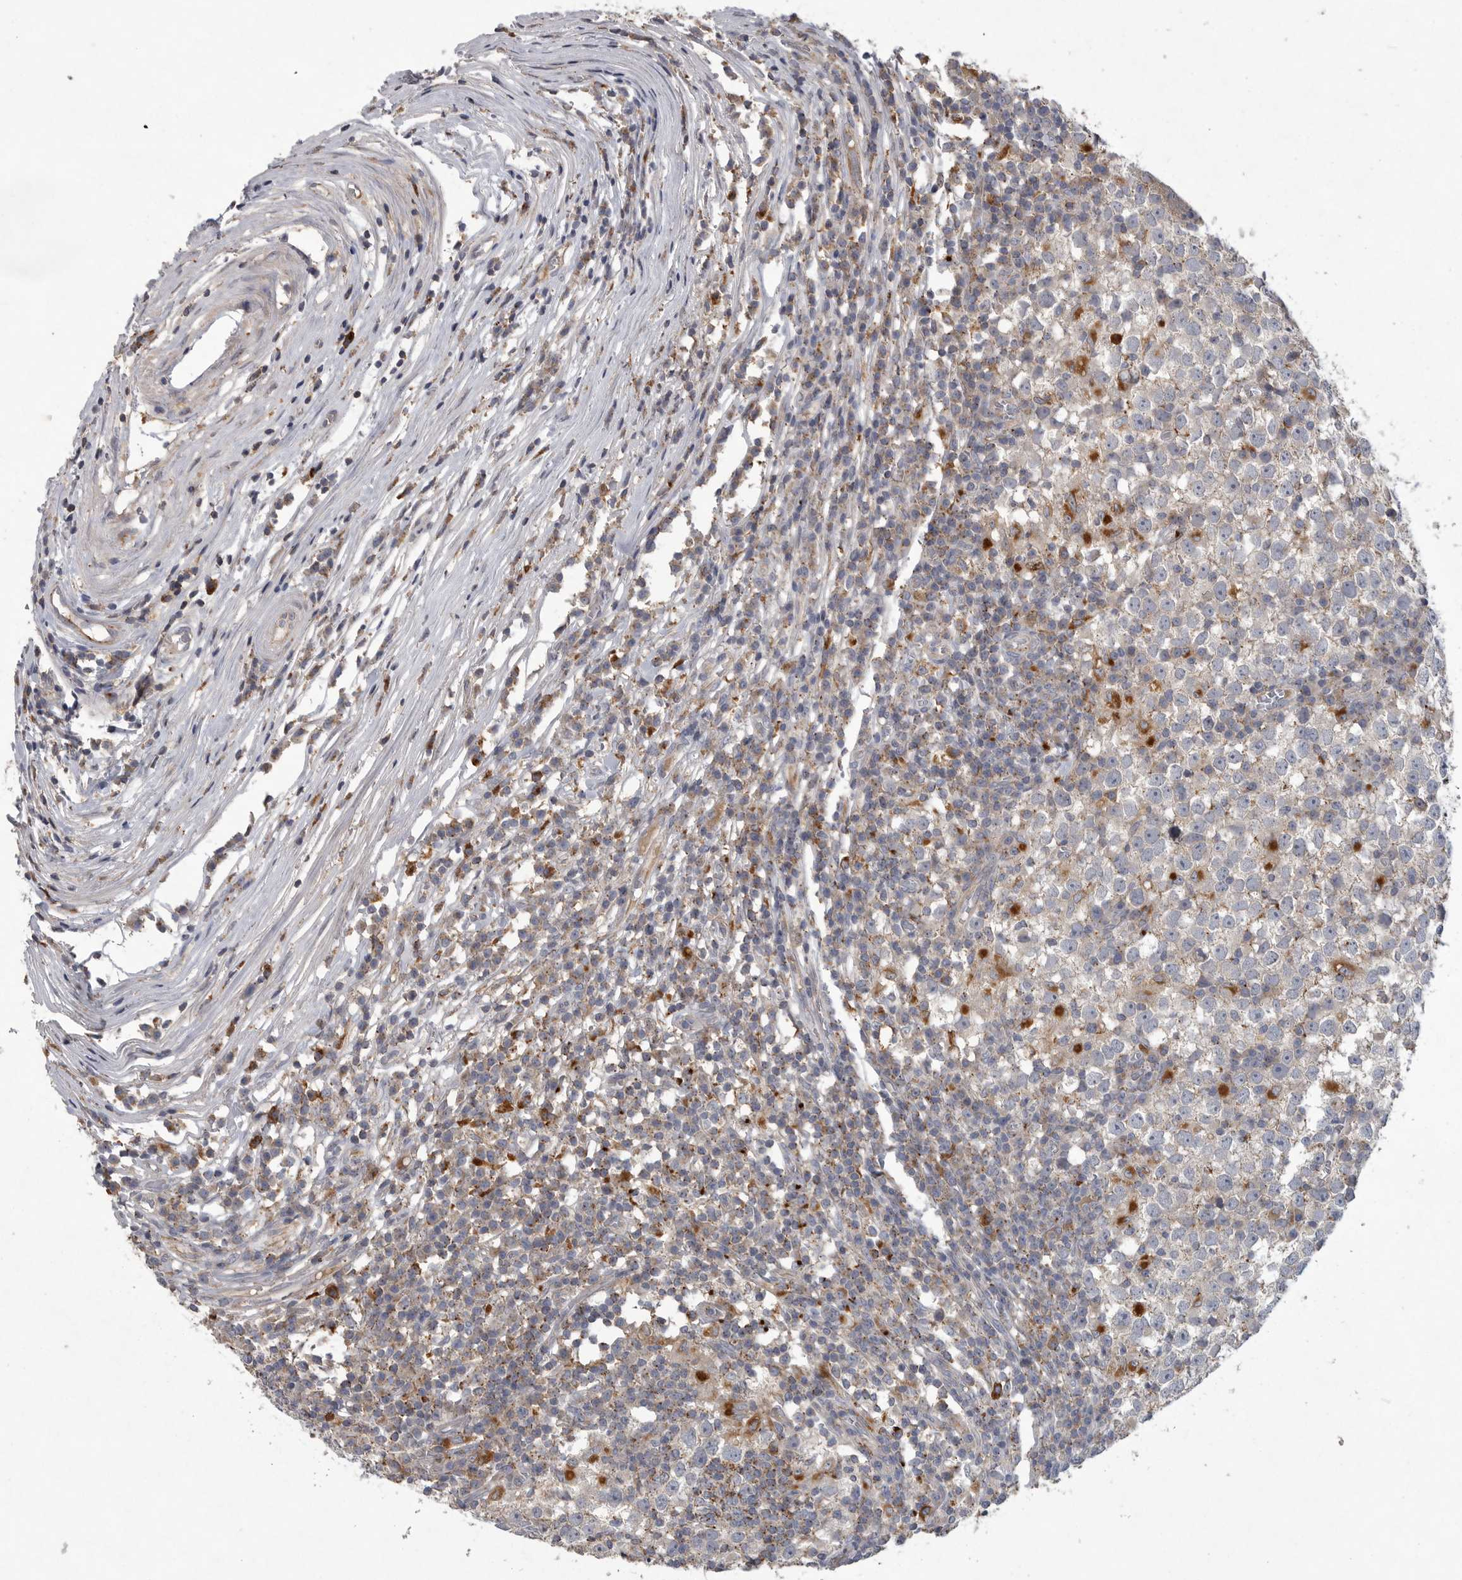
{"staining": {"intensity": "negative", "quantity": "none", "location": "none"}, "tissue": "testis cancer", "cell_type": "Tumor cells", "image_type": "cancer", "snomed": [{"axis": "morphology", "description": "Seminoma, NOS"}, {"axis": "topography", "description": "Testis"}], "caption": "This is a photomicrograph of IHC staining of testis cancer, which shows no positivity in tumor cells.", "gene": "LAMTOR3", "patient": {"sex": "male", "age": 65}}